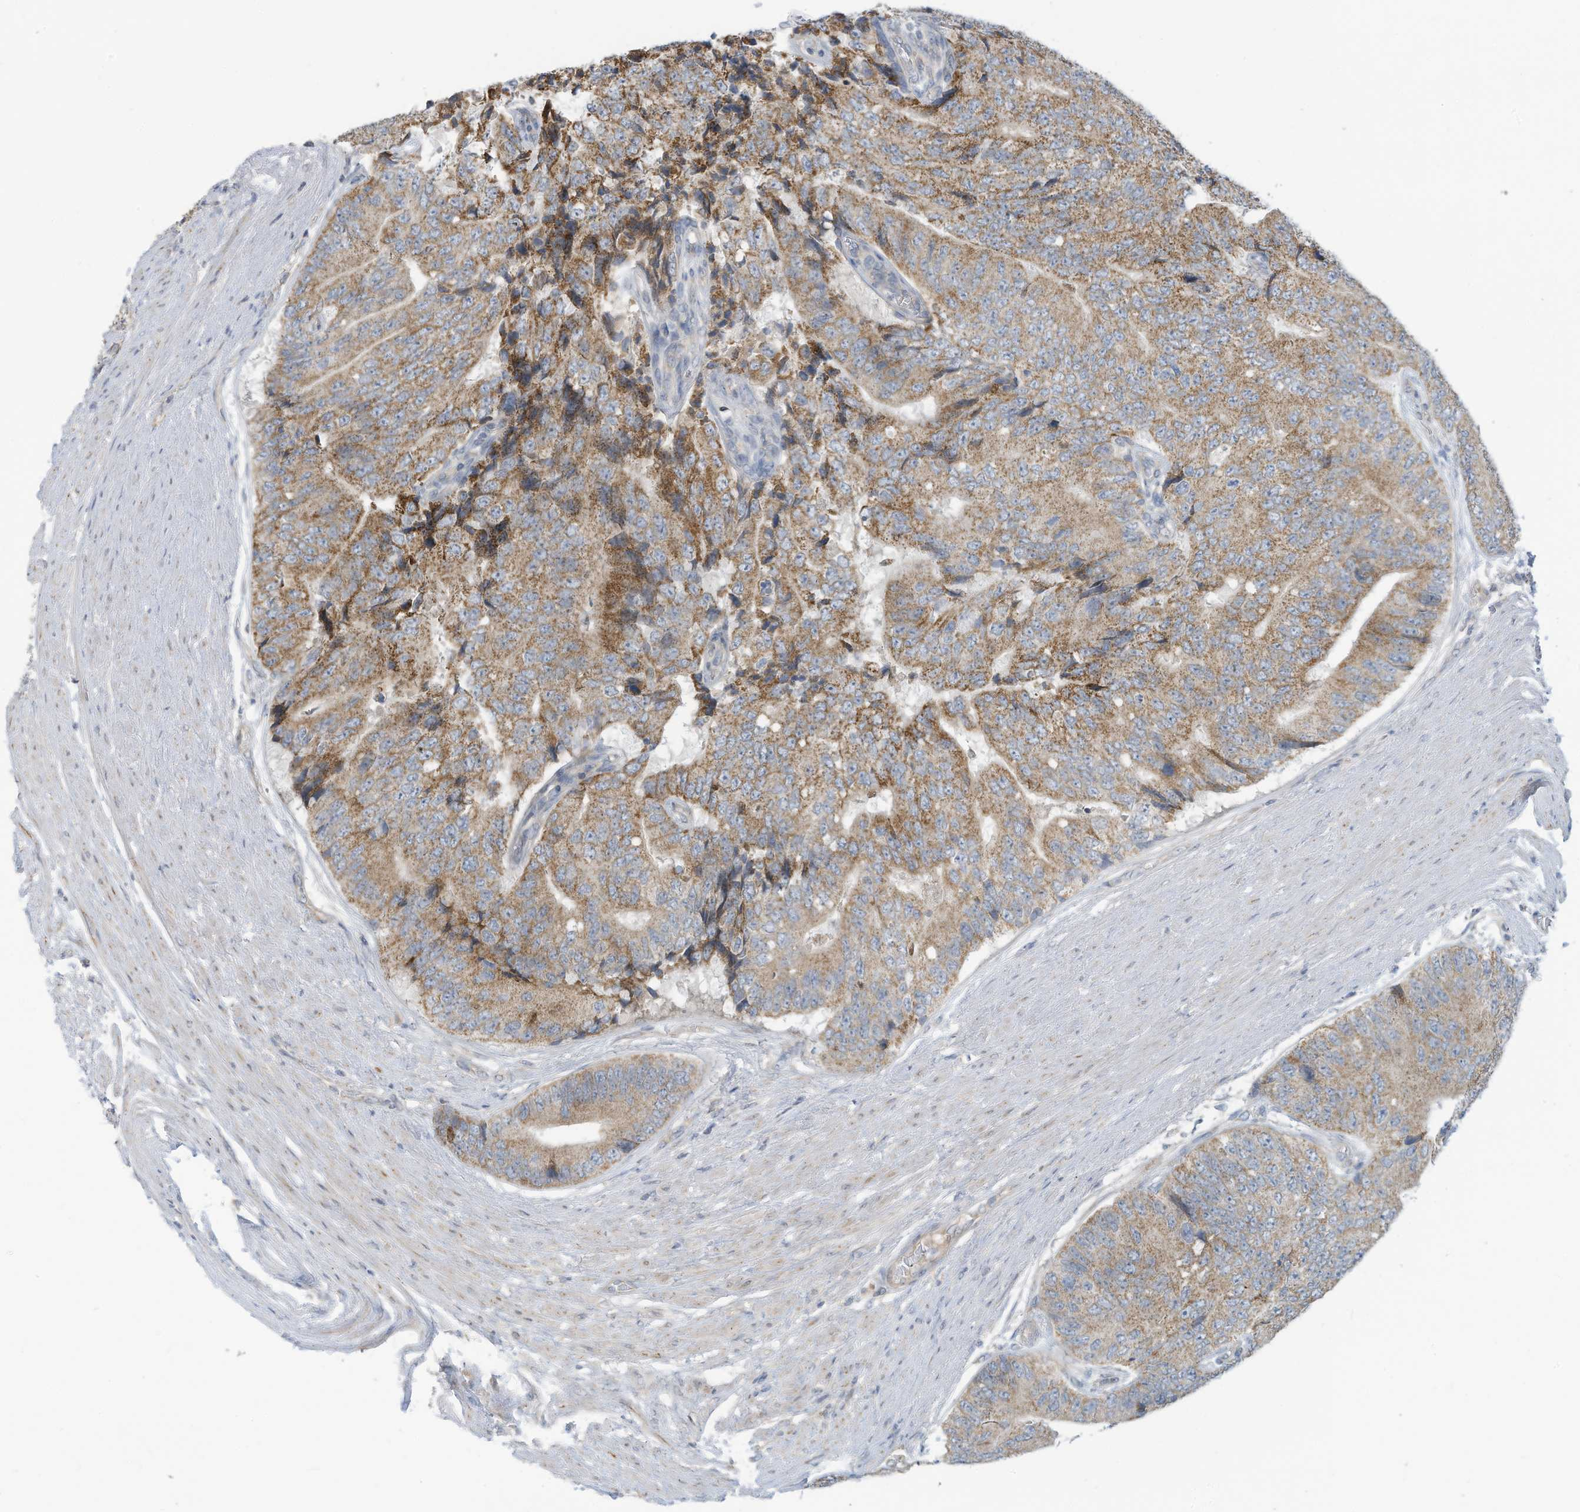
{"staining": {"intensity": "moderate", "quantity": ">75%", "location": "cytoplasmic/membranous"}, "tissue": "prostate cancer", "cell_type": "Tumor cells", "image_type": "cancer", "snomed": [{"axis": "morphology", "description": "Adenocarcinoma, High grade"}, {"axis": "topography", "description": "Prostate"}], "caption": "Tumor cells demonstrate medium levels of moderate cytoplasmic/membranous staining in about >75% of cells in prostate cancer. The protein of interest is stained brown, and the nuclei are stained in blue (DAB IHC with brightfield microscopy, high magnification).", "gene": "SCGB1D2", "patient": {"sex": "male", "age": 70}}